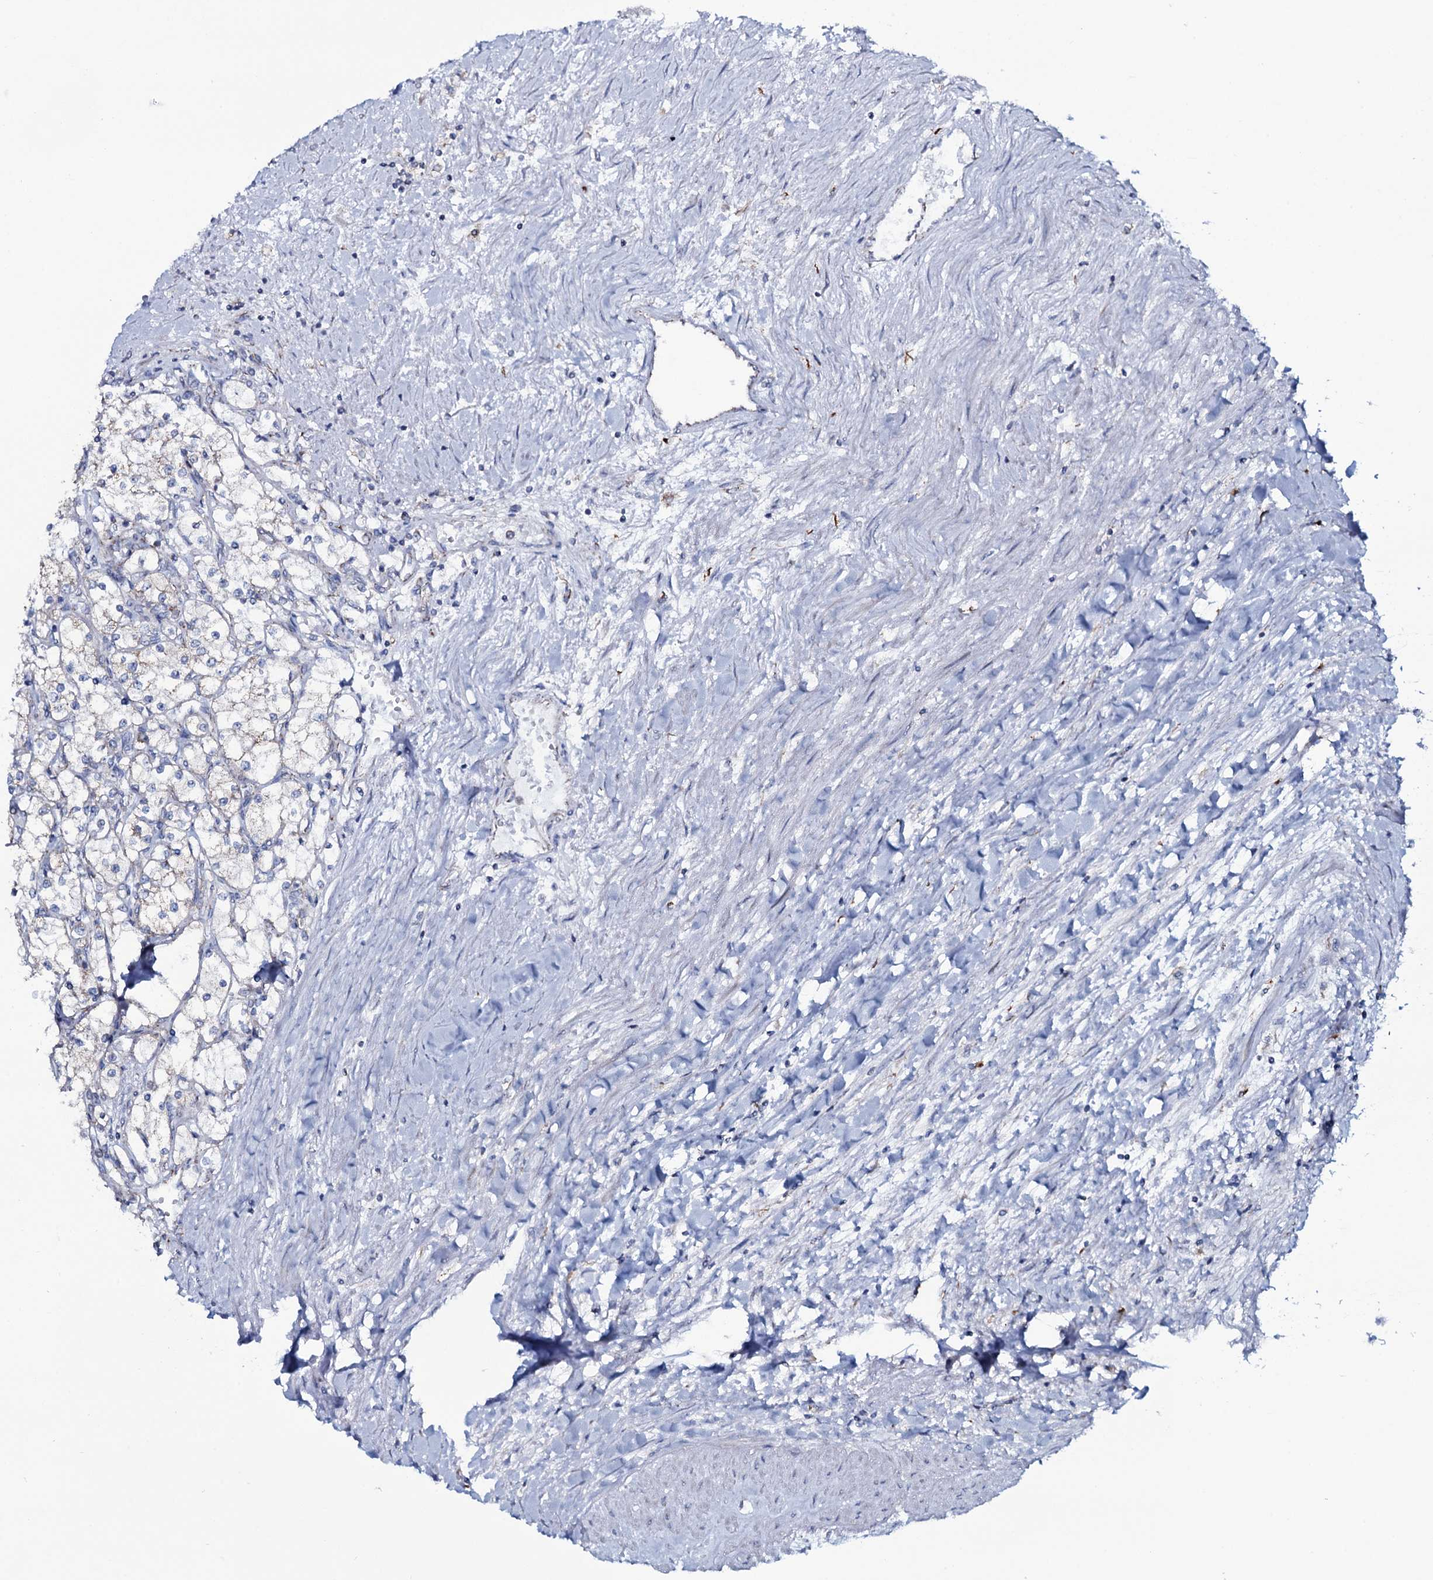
{"staining": {"intensity": "negative", "quantity": "none", "location": "none"}, "tissue": "renal cancer", "cell_type": "Tumor cells", "image_type": "cancer", "snomed": [{"axis": "morphology", "description": "Adenocarcinoma, NOS"}, {"axis": "topography", "description": "Kidney"}], "caption": "Histopathology image shows no significant protein staining in tumor cells of adenocarcinoma (renal). (Brightfield microscopy of DAB immunohistochemistry at high magnification).", "gene": "MRPS35", "patient": {"sex": "male", "age": 80}}